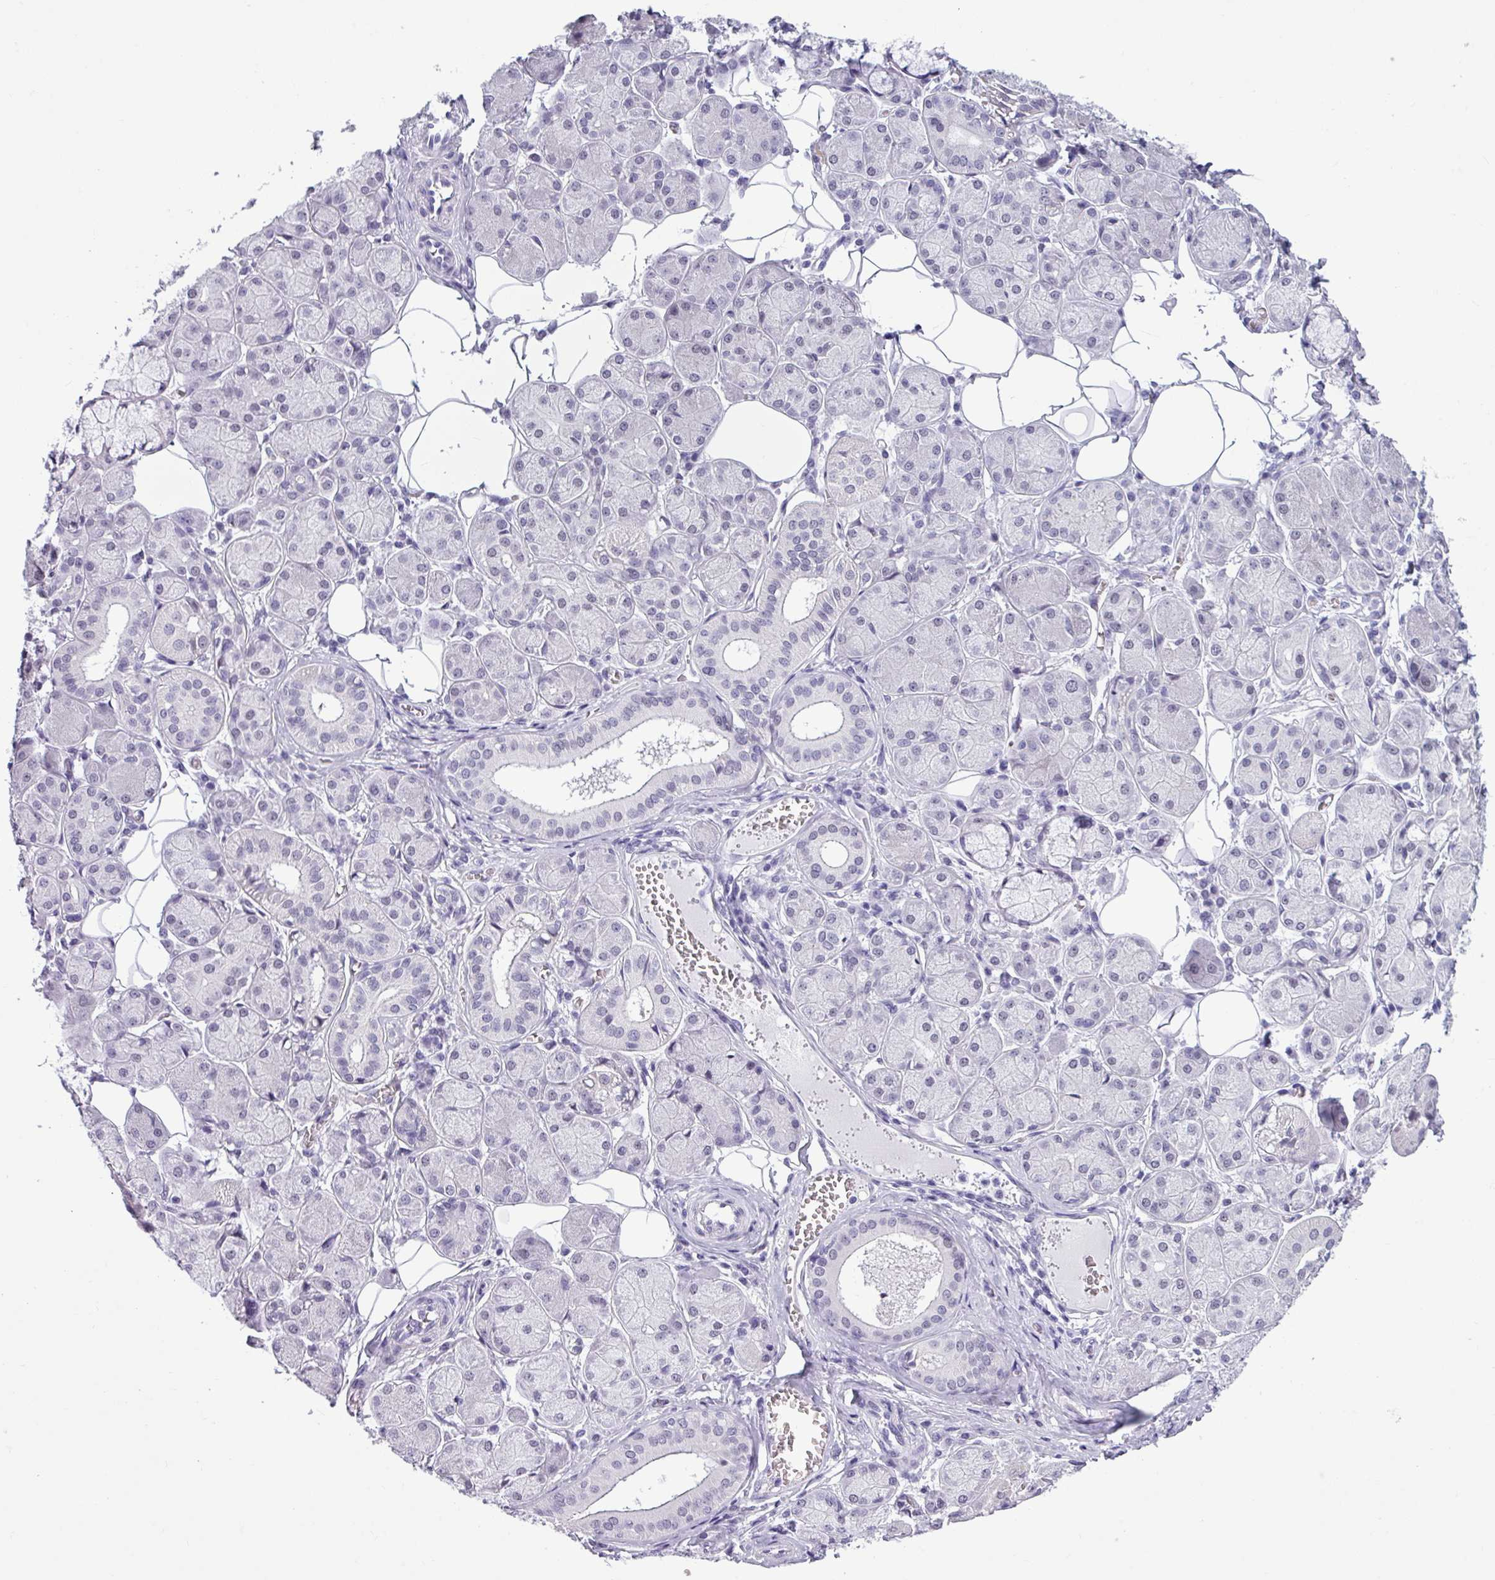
{"staining": {"intensity": "negative", "quantity": "none", "location": "none"}, "tissue": "salivary gland", "cell_type": "Glandular cells", "image_type": "normal", "snomed": [{"axis": "morphology", "description": "Squamous cell carcinoma, NOS"}, {"axis": "topography", "description": "Skin"}, {"axis": "topography", "description": "Head-Neck"}], "caption": "High power microscopy image of an IHC image of normal salivary gland, revealing no significant positivity in glandular cells.", "gene": "SRGAP1", "patient": {"sex": "male", "age": 80}}